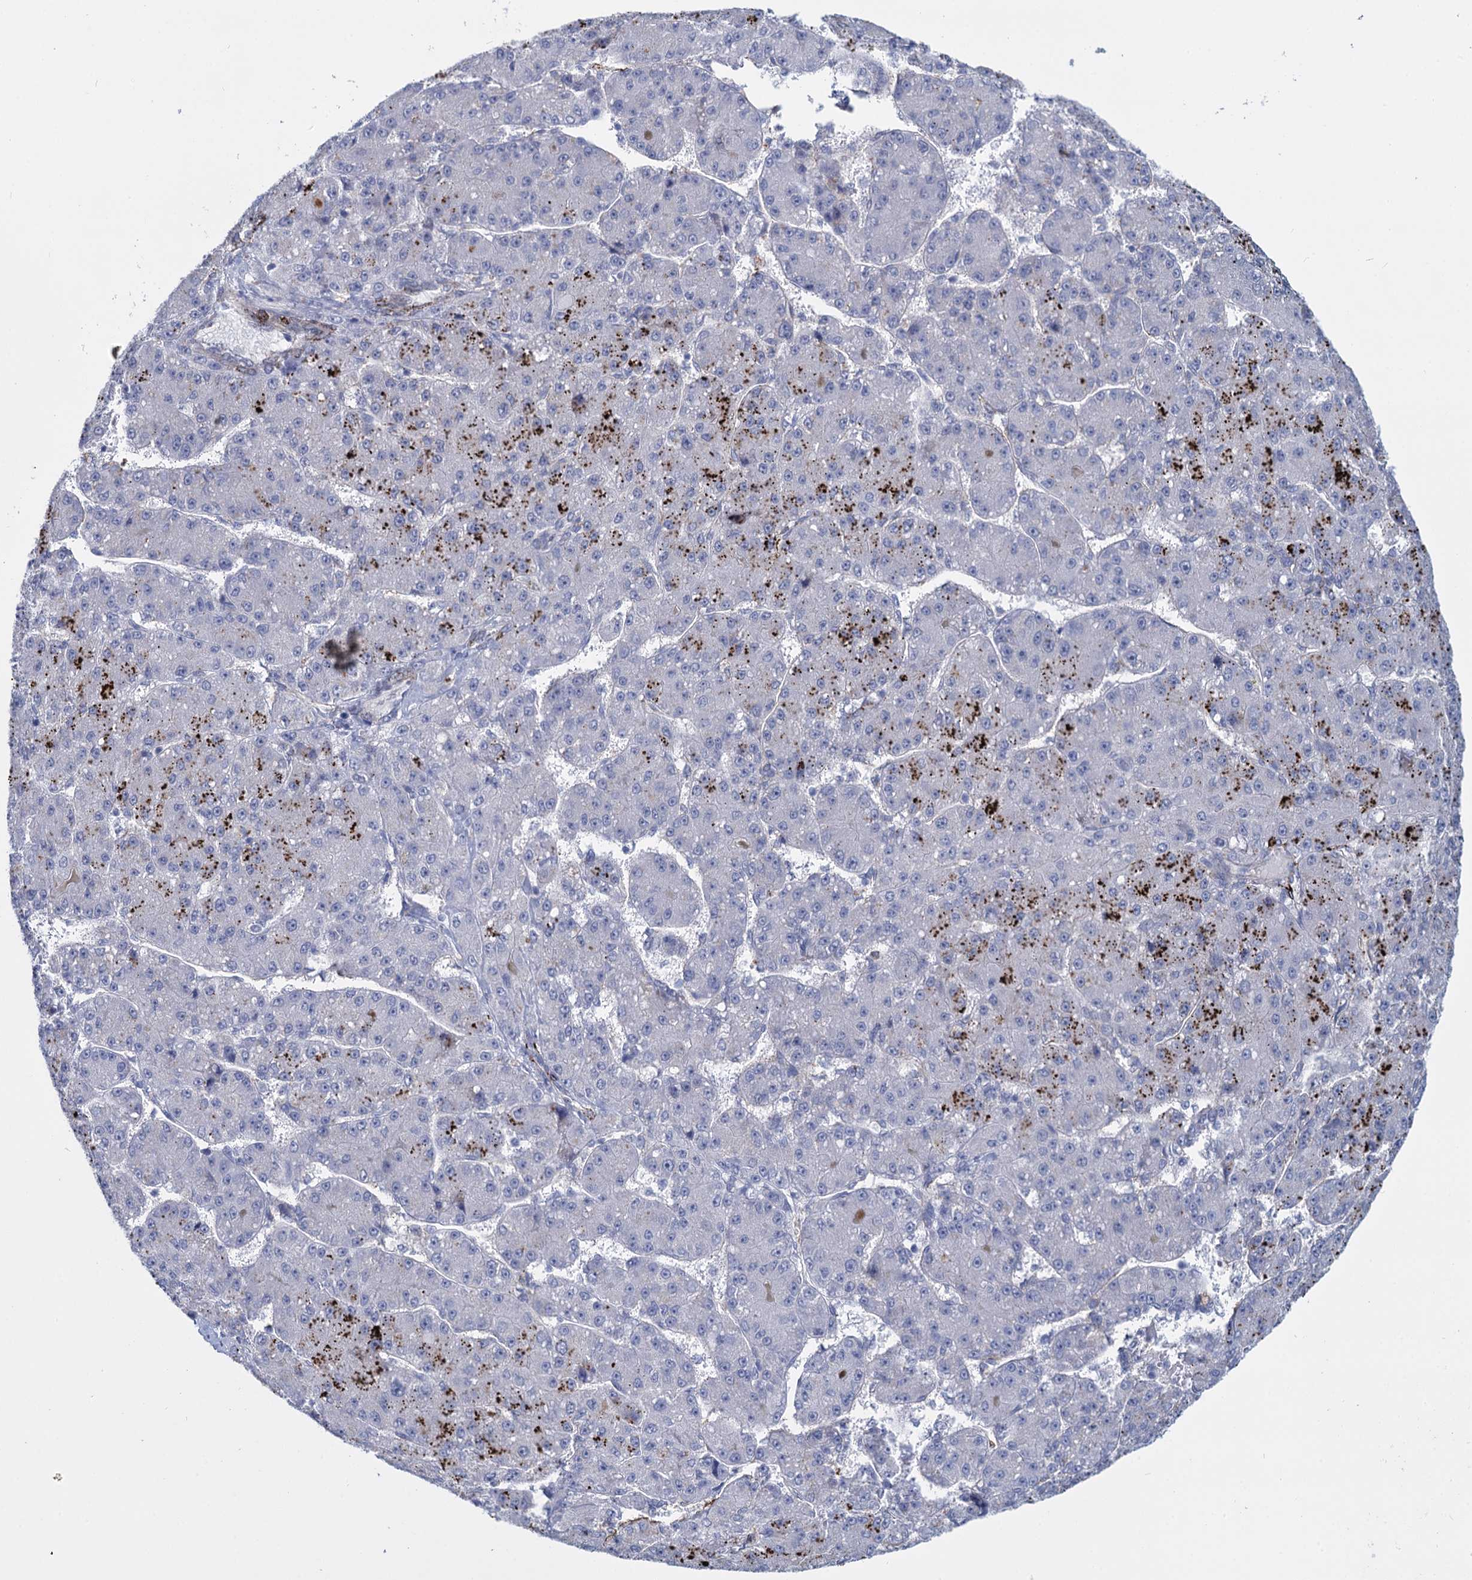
{"staining": {"intensity": "strong", "quantity": "<25%", "location": "cytoplasmic/membranous"}, "tissue": "liver cancer", "cell_type": "Tumor cells", "image_type": "cancer", "snomed": [{"axis": "morphology", "description": "Carcinoma, Hepatocellular, NOS"}, {"axis": "topography", "description": "Liver"}], "caption": "Immunohistochemistry (IHC) photomicrograph of neoplastic tissue: liver hepatocellular carcinoma stained using immunohistochemistry (IHC) shows medium levels of strong protein expression localized specifically in the cytoplasmic/membranous of tumor cells, appearing as a cytoplasmic/membranous brown color.", "gene": "SNCG", "patient": {"sex": "male", "age": 67}}